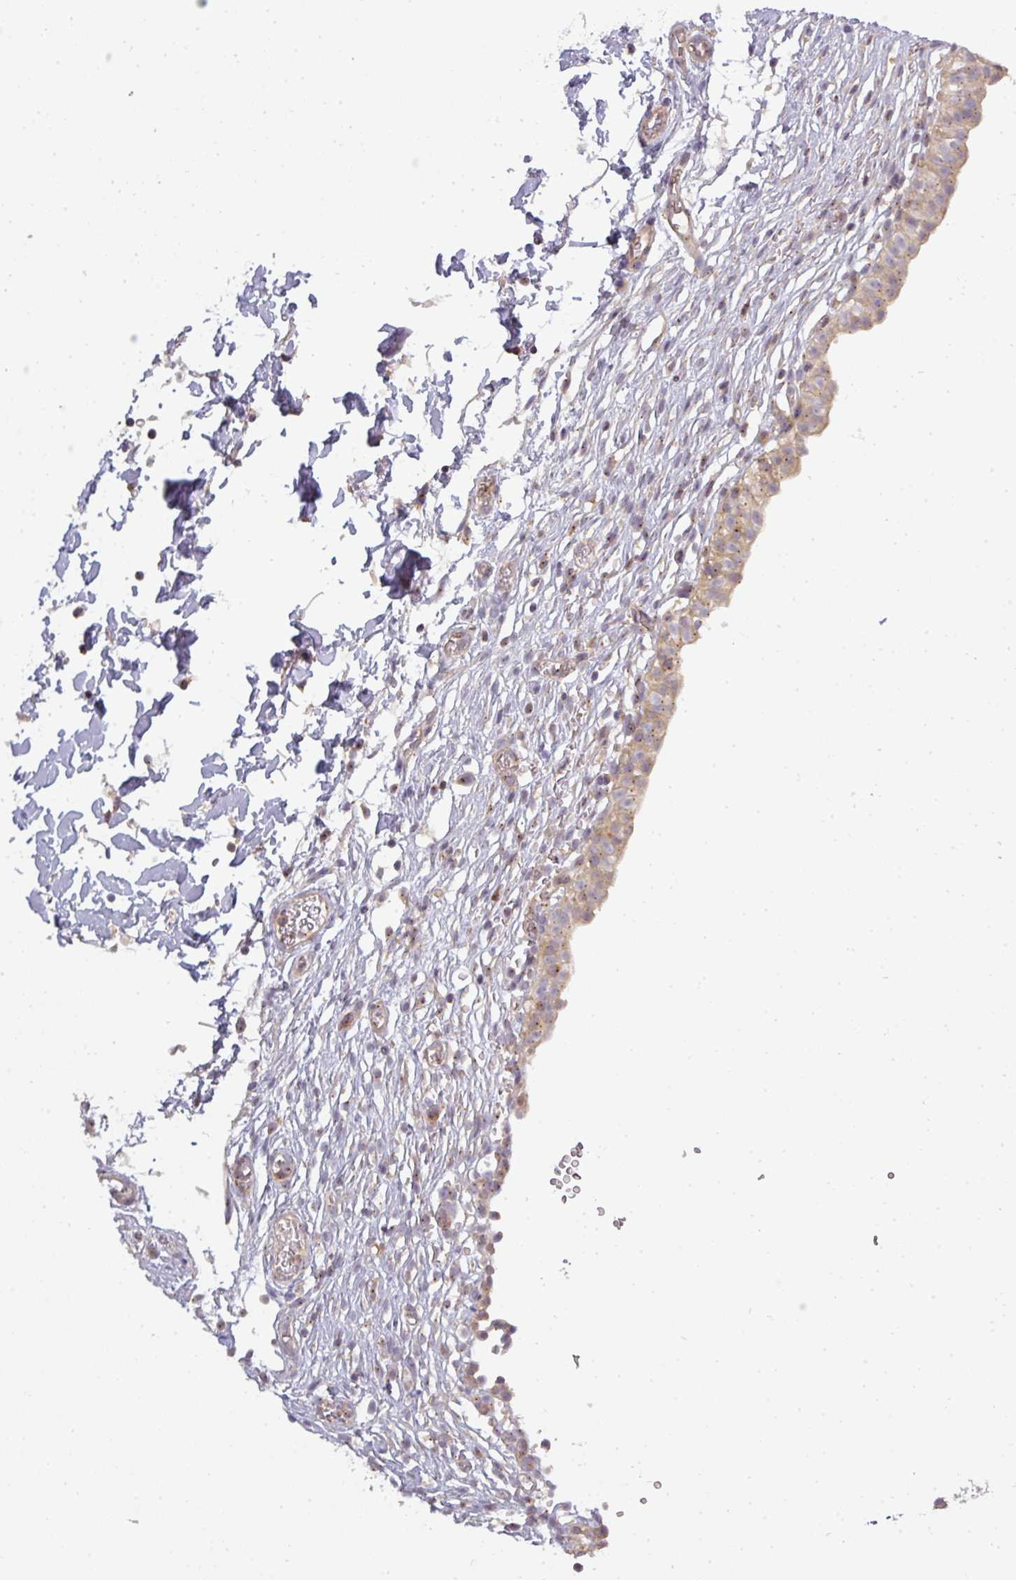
{"staining": {"intensity": "moderate", "quantity": ">75%", "location": "cytoplasmic/membranous"}, "tissue": "urinary bladder", "cell_type": "Urothelial cells", "image_type": "normal", "snomed": [{"axis": "morphology", "description": "Normal tissue, NOS"}, {"axis": "topography", "description": "Urinary bladder"}, {"axis": "topography", "description": "Peripheral nerve tissue"}], "caption": "An image showing moderate cytoplasmic/membranous expression in approximately >75% of urothelial cells in unremarkable urinary bladder, as visualized by brown immunohistochemical staining.", "gene": "NIN", "patient": {"sex": "male", "age": 55}}